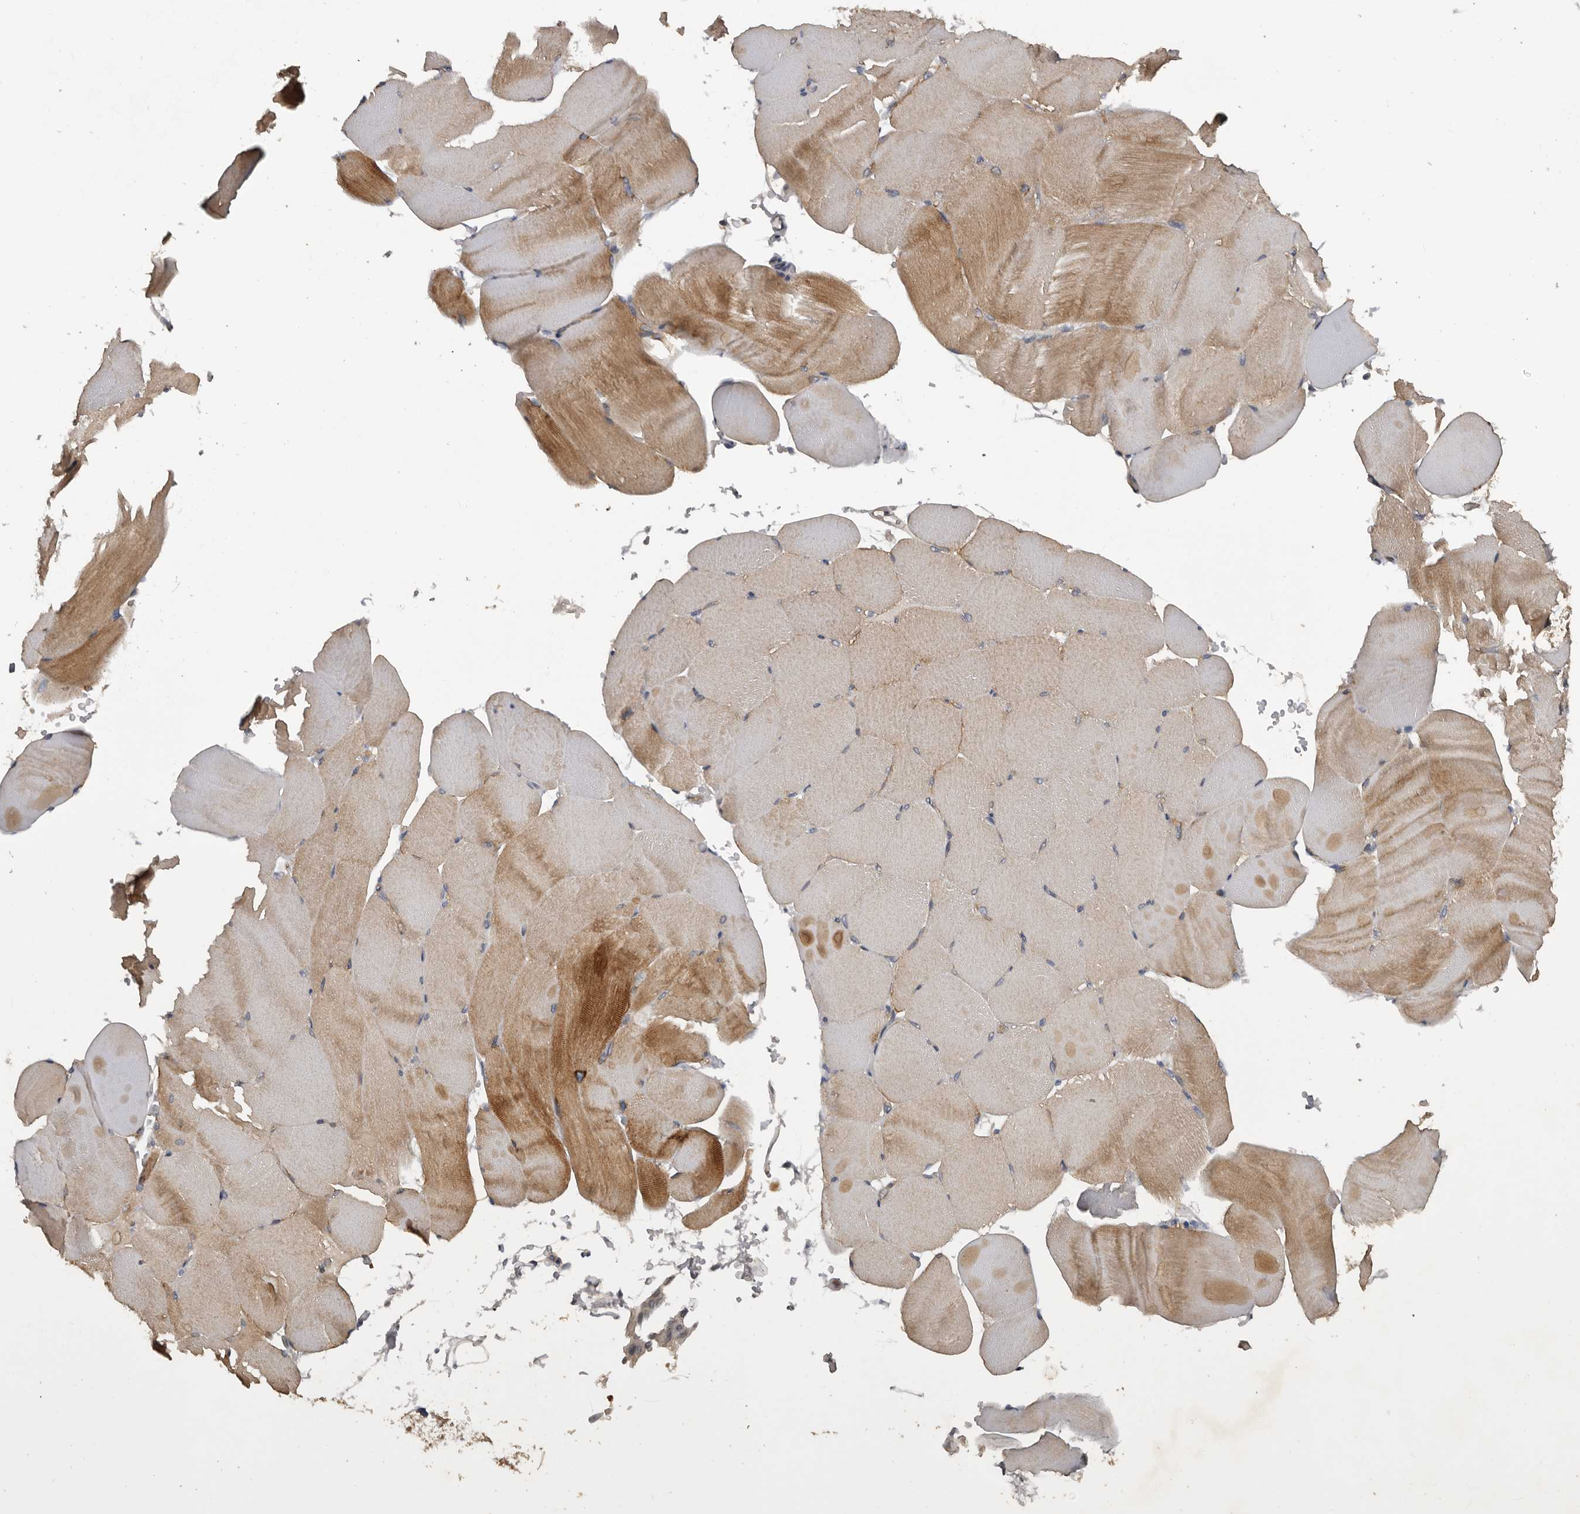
{"staining": {"intensity": "moderate", "quantity": ">75%", "location": "cytoplasmic/membranous"}, "tissue": "skeletal muscle", "cell_type": "Myocytes", "image_type": "normal", "snomed": [{"axis": "morphology", "description": "Normal tissue, NOS"}, {"axis": "topography", "description": "Skeletal muscle"}, {"axis": "topography", "description": "Parathyroid gland"}], "caption": "Immunohistochemistry (IHC) of unremarkable human skeletal muscle reveals medium levels of moderate cytoplasmic/membranous positivity in approximately >75% of myocytes. (IHC, brightfield microscopy, high magnification).", "gene": "DNAJB4", "patient": {"sex": "female", "age": 37}}